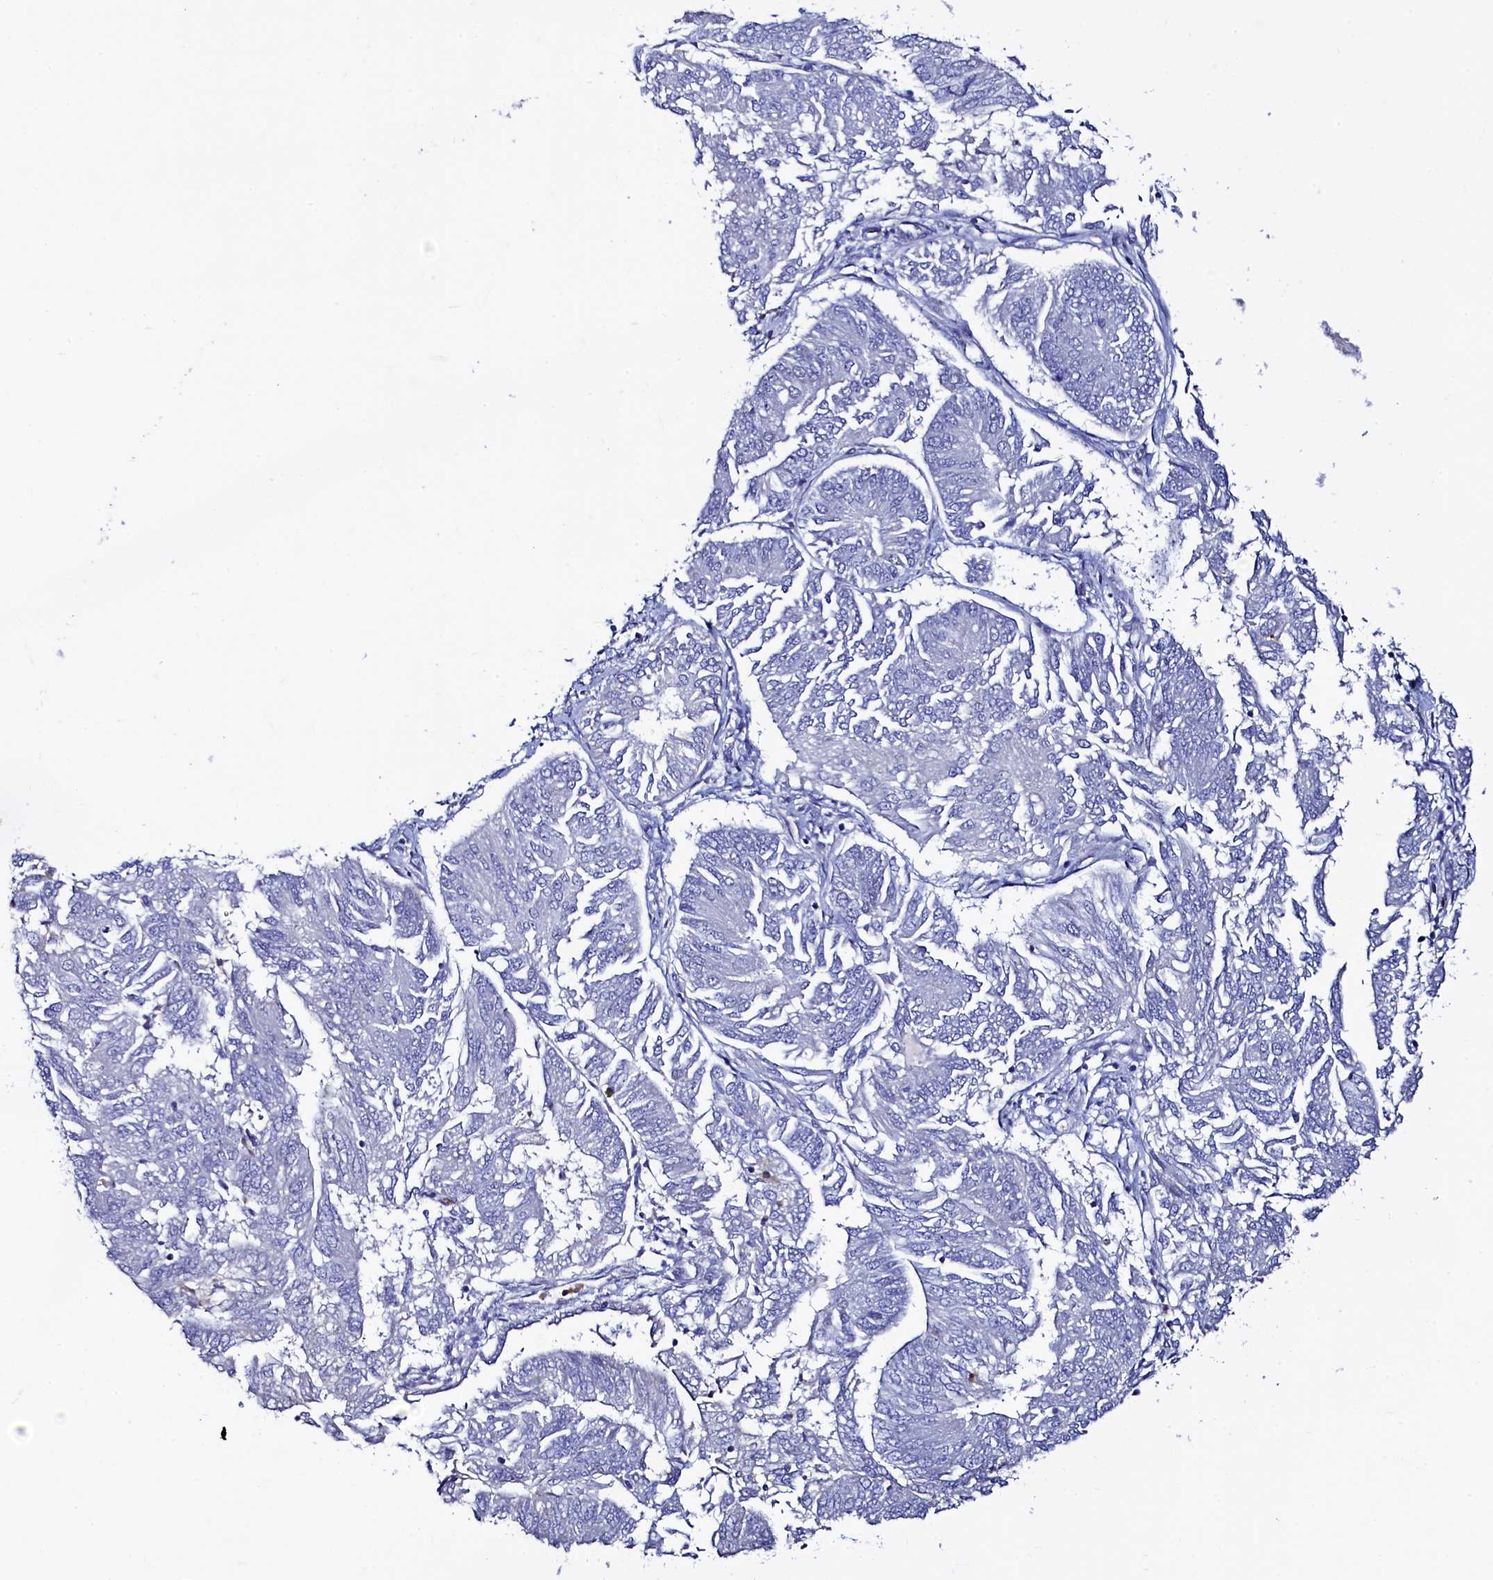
{"staining": {"intensity": "negative", "quantity": "none", "location": "none"}, "tissue": "endometrial cancer", "cell_type": "Tumor cells", "image_type": "cancer", "snomed": [{"axis": "morphology", "description": "Adenocarcinoma, NOS"}, {"axis": "topography", "description": "Endometrium"}], "caption": "Histopathology image shows no protein staining in tumor cells of endometrial cancer (adenocarcinoma) tissue.", "gene": "PIK3C3", "patient": {"sex": "female", "age": 58}}